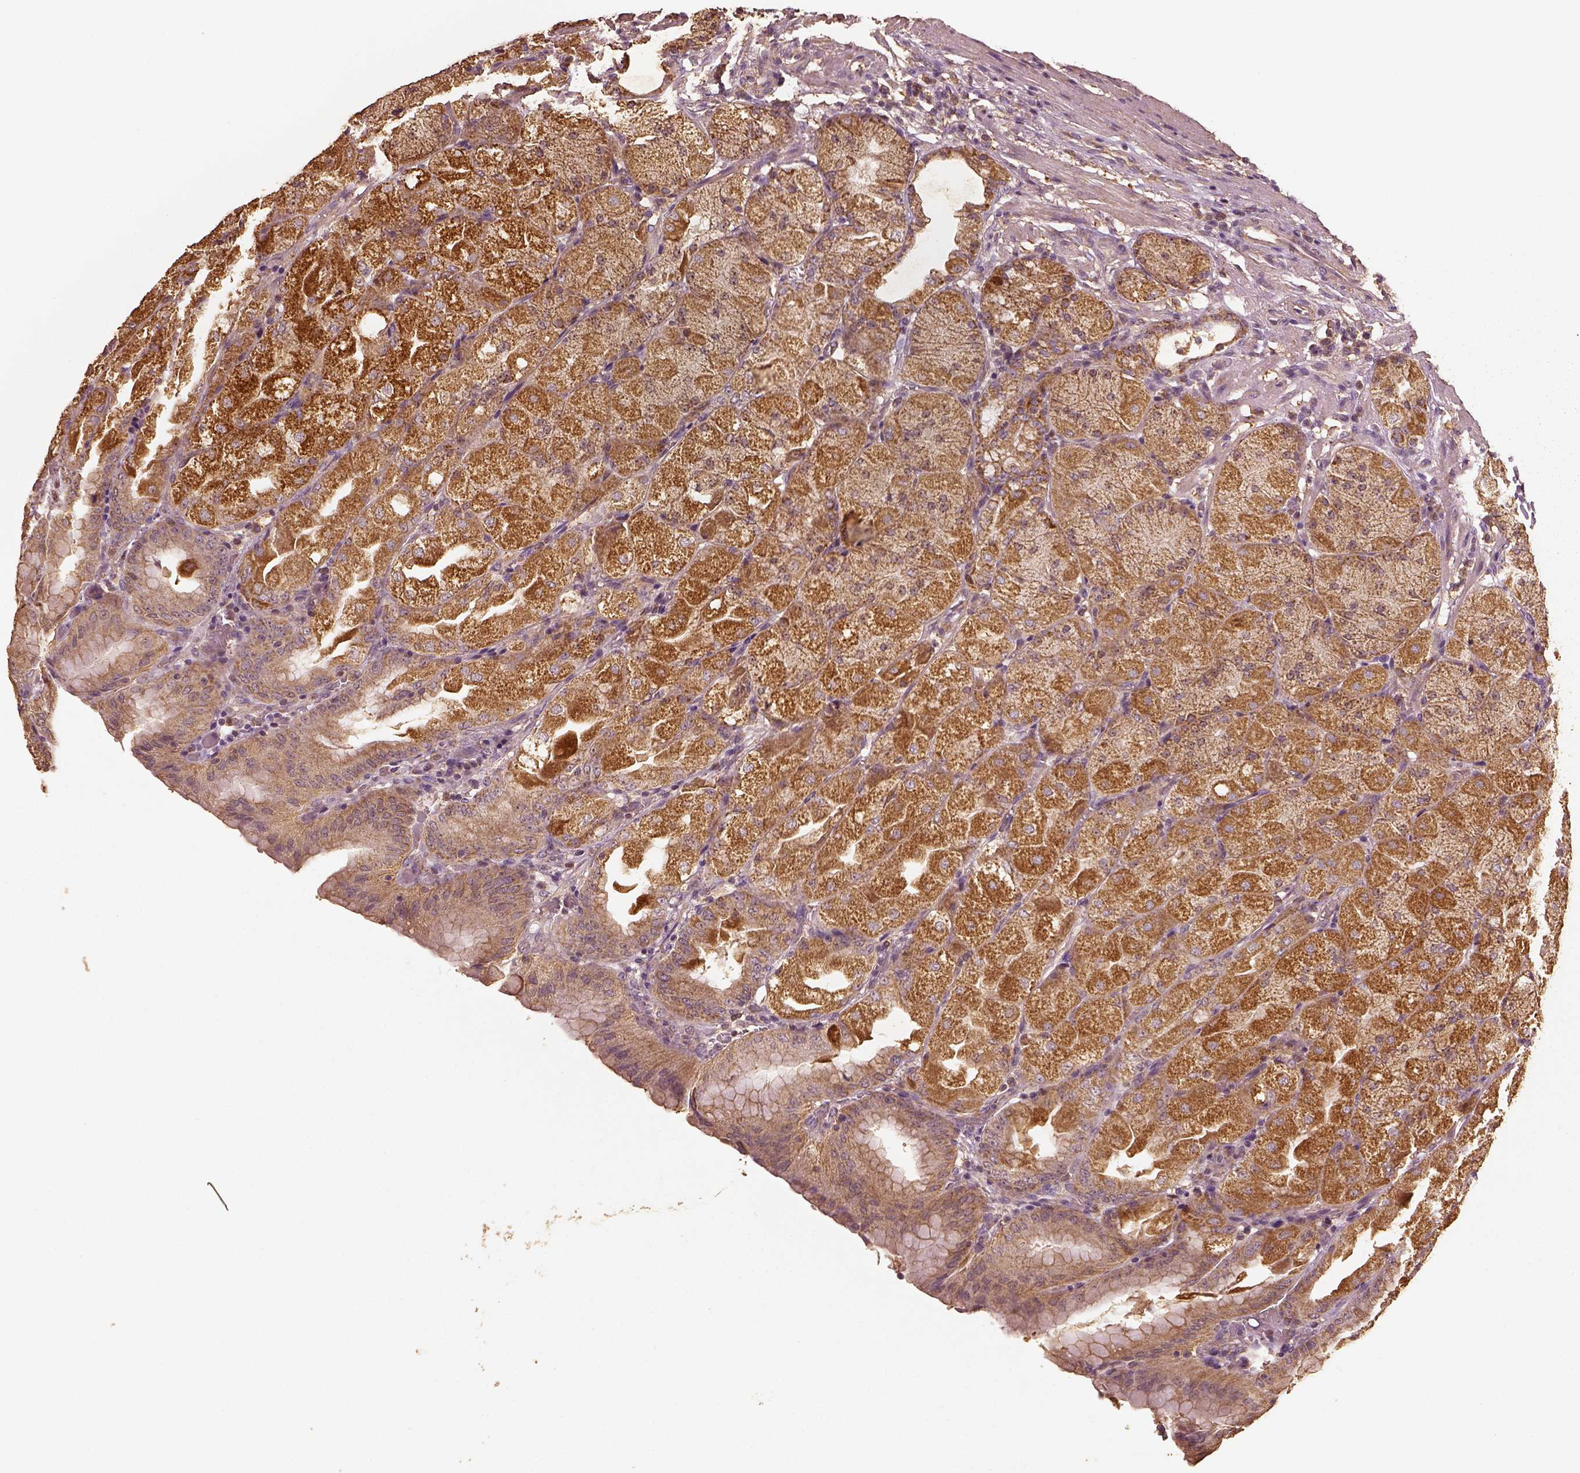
{"staining": {"intensity": "moderate", "quantity": ">75%", "location": "cytoplasmic/membranous"}, "tissue": "stomach", "cell_type": "Glandular cells", "image_type": "normal", "snomed": [{"axis": "morphology", "description": "Normal tissue, NOS"}, {"axis": "topography", "description": "Stomach, upper"}, {"axis": "topography", "description": "Stomach"}, {"axis": "topography", "description": "Stomach, lower"}], "caption": "This photomicrograph reveals immunohistochemistry staining of benign human stomach, with medium moderate cytoplasmic/membranous staining in about >75% of glandular cells.", "gene": "PTGES2", "patient": {"sex": "male", "age": 62}}